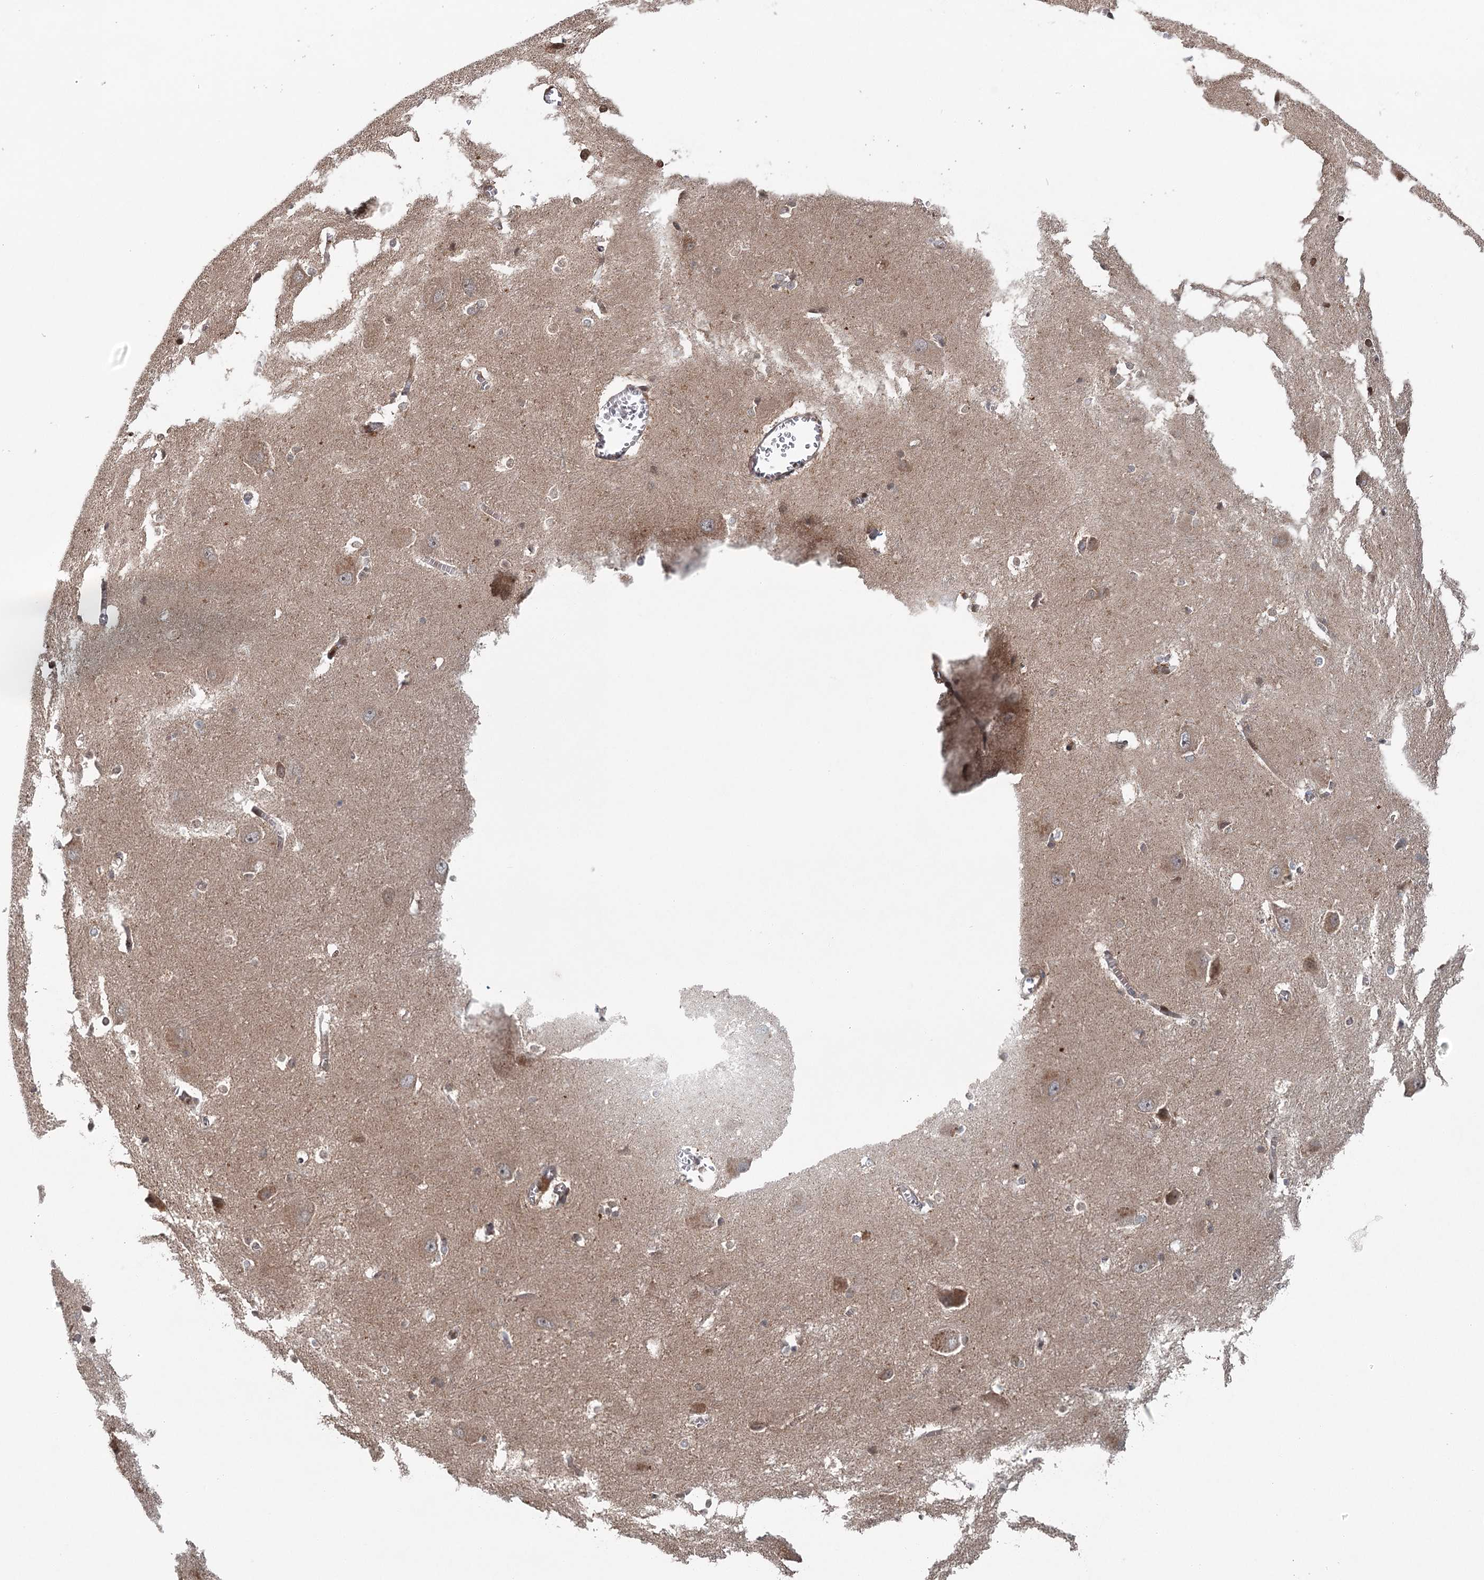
{"staining": {"intensity": "moderate", "quantity": "<25%", "location": "cytoplasmic/membranous"}, "tissue": "caudate", "cell_type": "Glial cells", "image_type": "normal", "snomed": [{"axis": "morphology", "description": "Normal tissue, NOS"}, {"axis": "topography", "description": "Lateral ventricle wall"}], "caption": "Glial cells reveal moderate cytoplasmic/membranous positivity in about <25% of cells in unremarkable caudate.", "gene": "ENSG00000273217", "patient": {"sex": "male", "age": 37}}